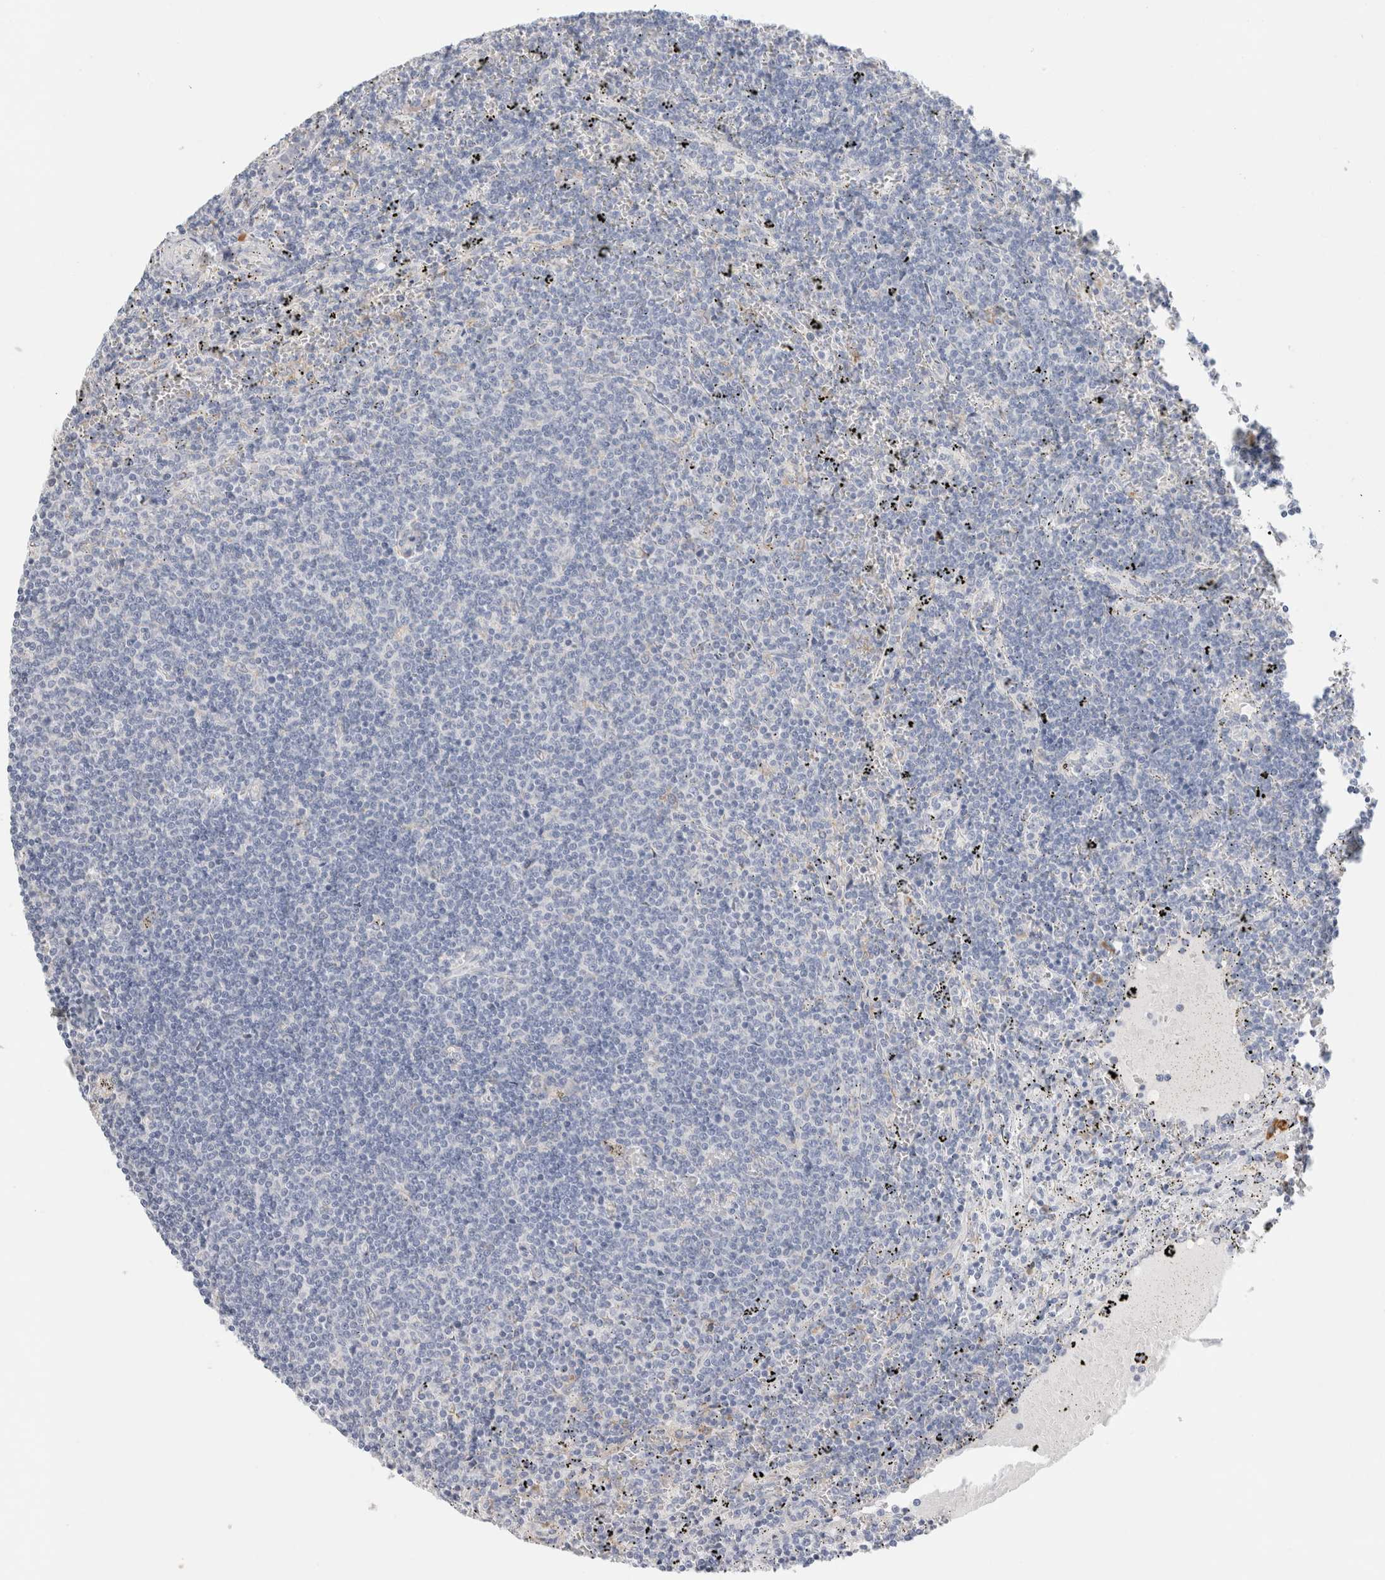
{"staining": {"intensity": "negative", "quantity": "none", "location": "none"}, "tissue": "lymphoma", "cell_type": "Tumor cells", "image_type": "cancer", "snomed": [{"axis": "morphology", "description": "Malignant lymphoma, non-Hodgkin's type, Low grade"}, {"axis": "topography", "description": "Spleen"}], "caption": "High power microscopy image of an immunohistochemistry (IHC) histopathology image of low-grade malignant lymphoma, non-Hodgkin's type, revealing no significant expression in tumor cells.", "gene": "CSK", "patient": {"sex": "female", "age": 50}}